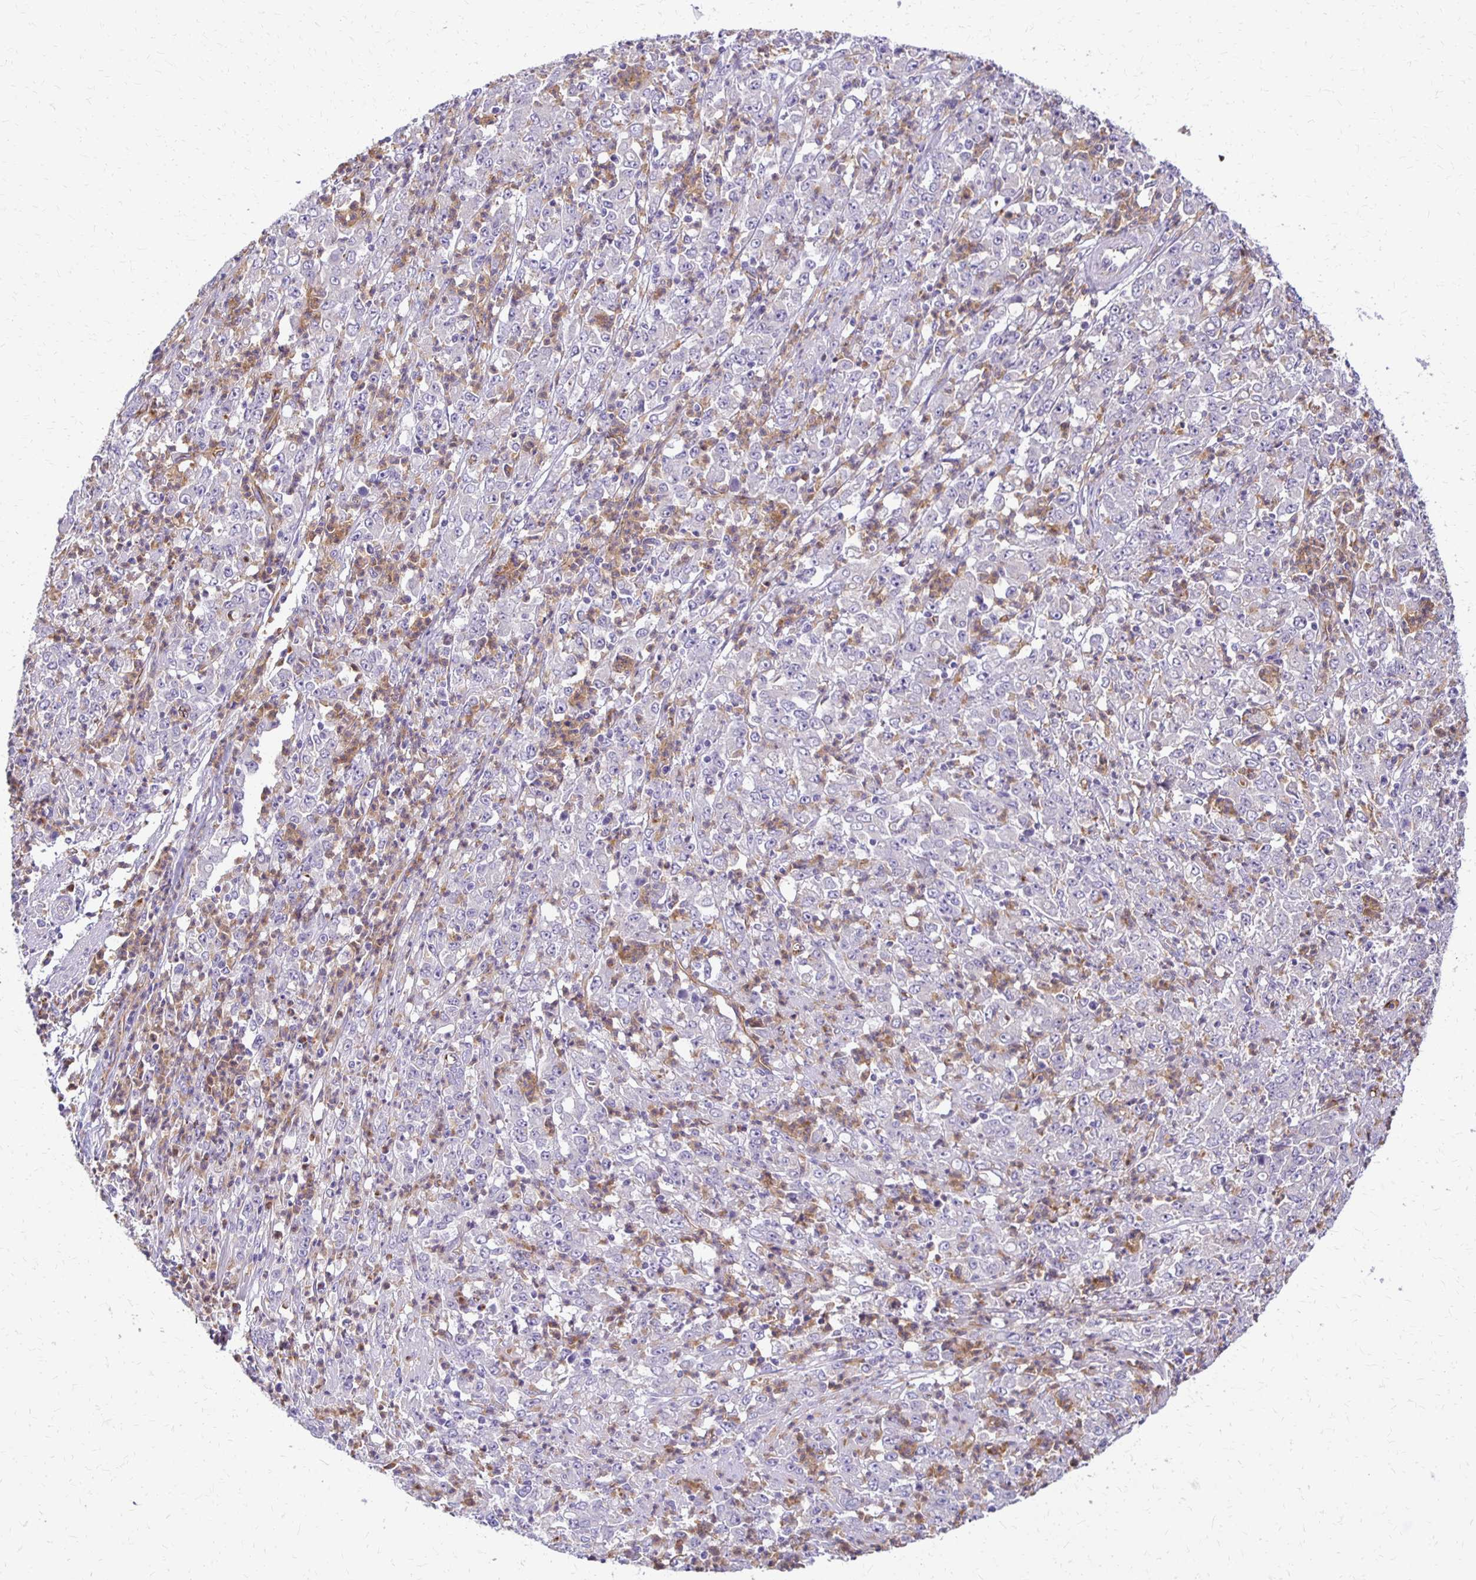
{"staining": {"intensity": "negative", "quantity": "none", "location": "none"}, "tissue": "stomach cancer", "cell_type": "Tumor cells", "image_type": "cancer", "snomed": [{"axis": "morphology", "description": "Adenocarcinoma, NOS"}, {"axis": "topography", "description": "Stomach, lower"}], "caption": "Stomach cancer (adenocarcinoma) was stained to show a protein in brown. There is no significant expression in tumor cells. (DAB immunohistochemistry (IHC), high magnification).", "gene": "TTYH1", "patient": {"sex": "female", "age": 71}}